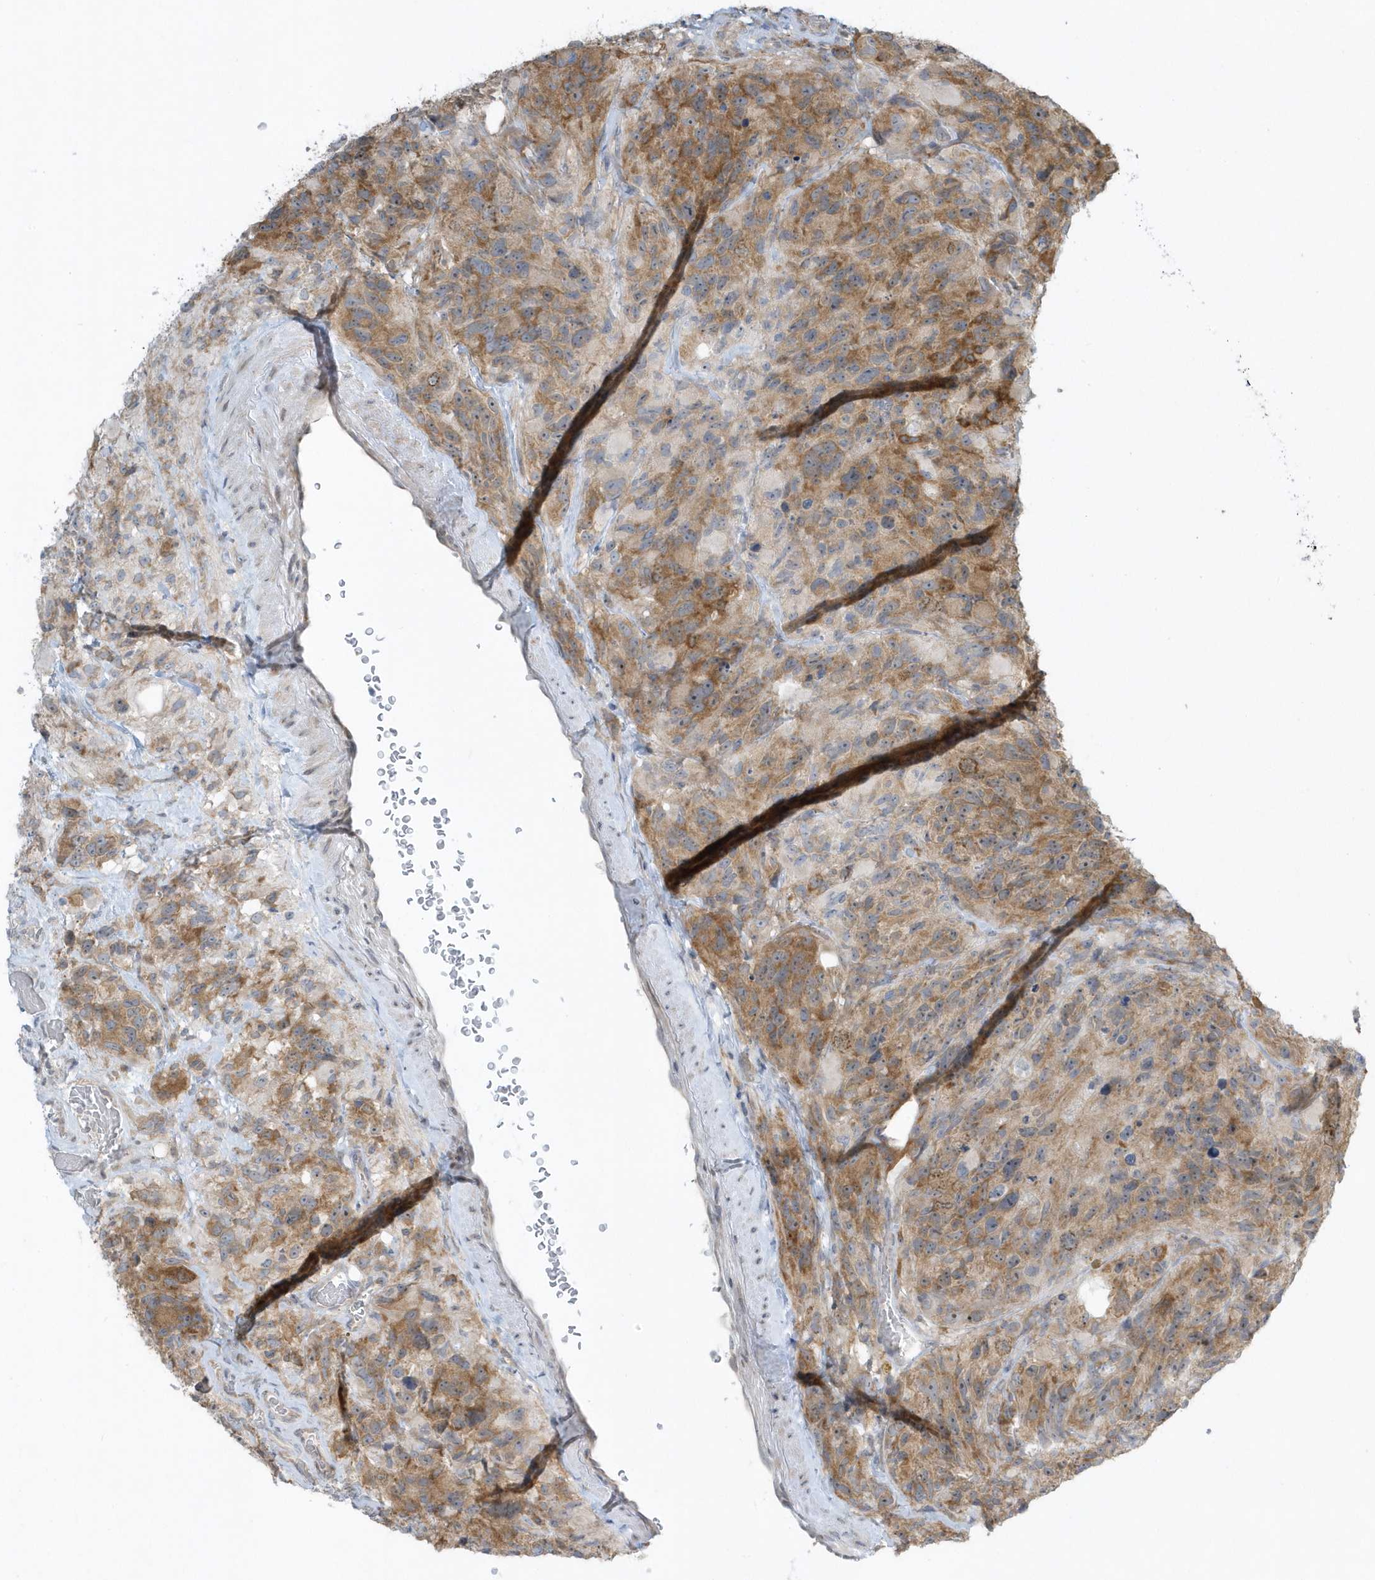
{"staining": {"intensity": "moderate", "quantity": "25%-75%", "location": "cytoplasmic/membranous"}, "tissue": "glioma", "cell_type": "Tumor cells", "image_type": "cancer", "snomed": [{"axis": "morphology", "description": "Glioma, malignant, High grade"}, {"axis": "topography", "description": "Brain"}], "caption": "The image reveals immunohistochemical staining of glioma. There is moderate cytoplasmic/membranous positivity is appreciated in approximately 25%-75% of tumor cells.", "gene": "SCN3A", "patient": {"sex": "male", "age": 69}}